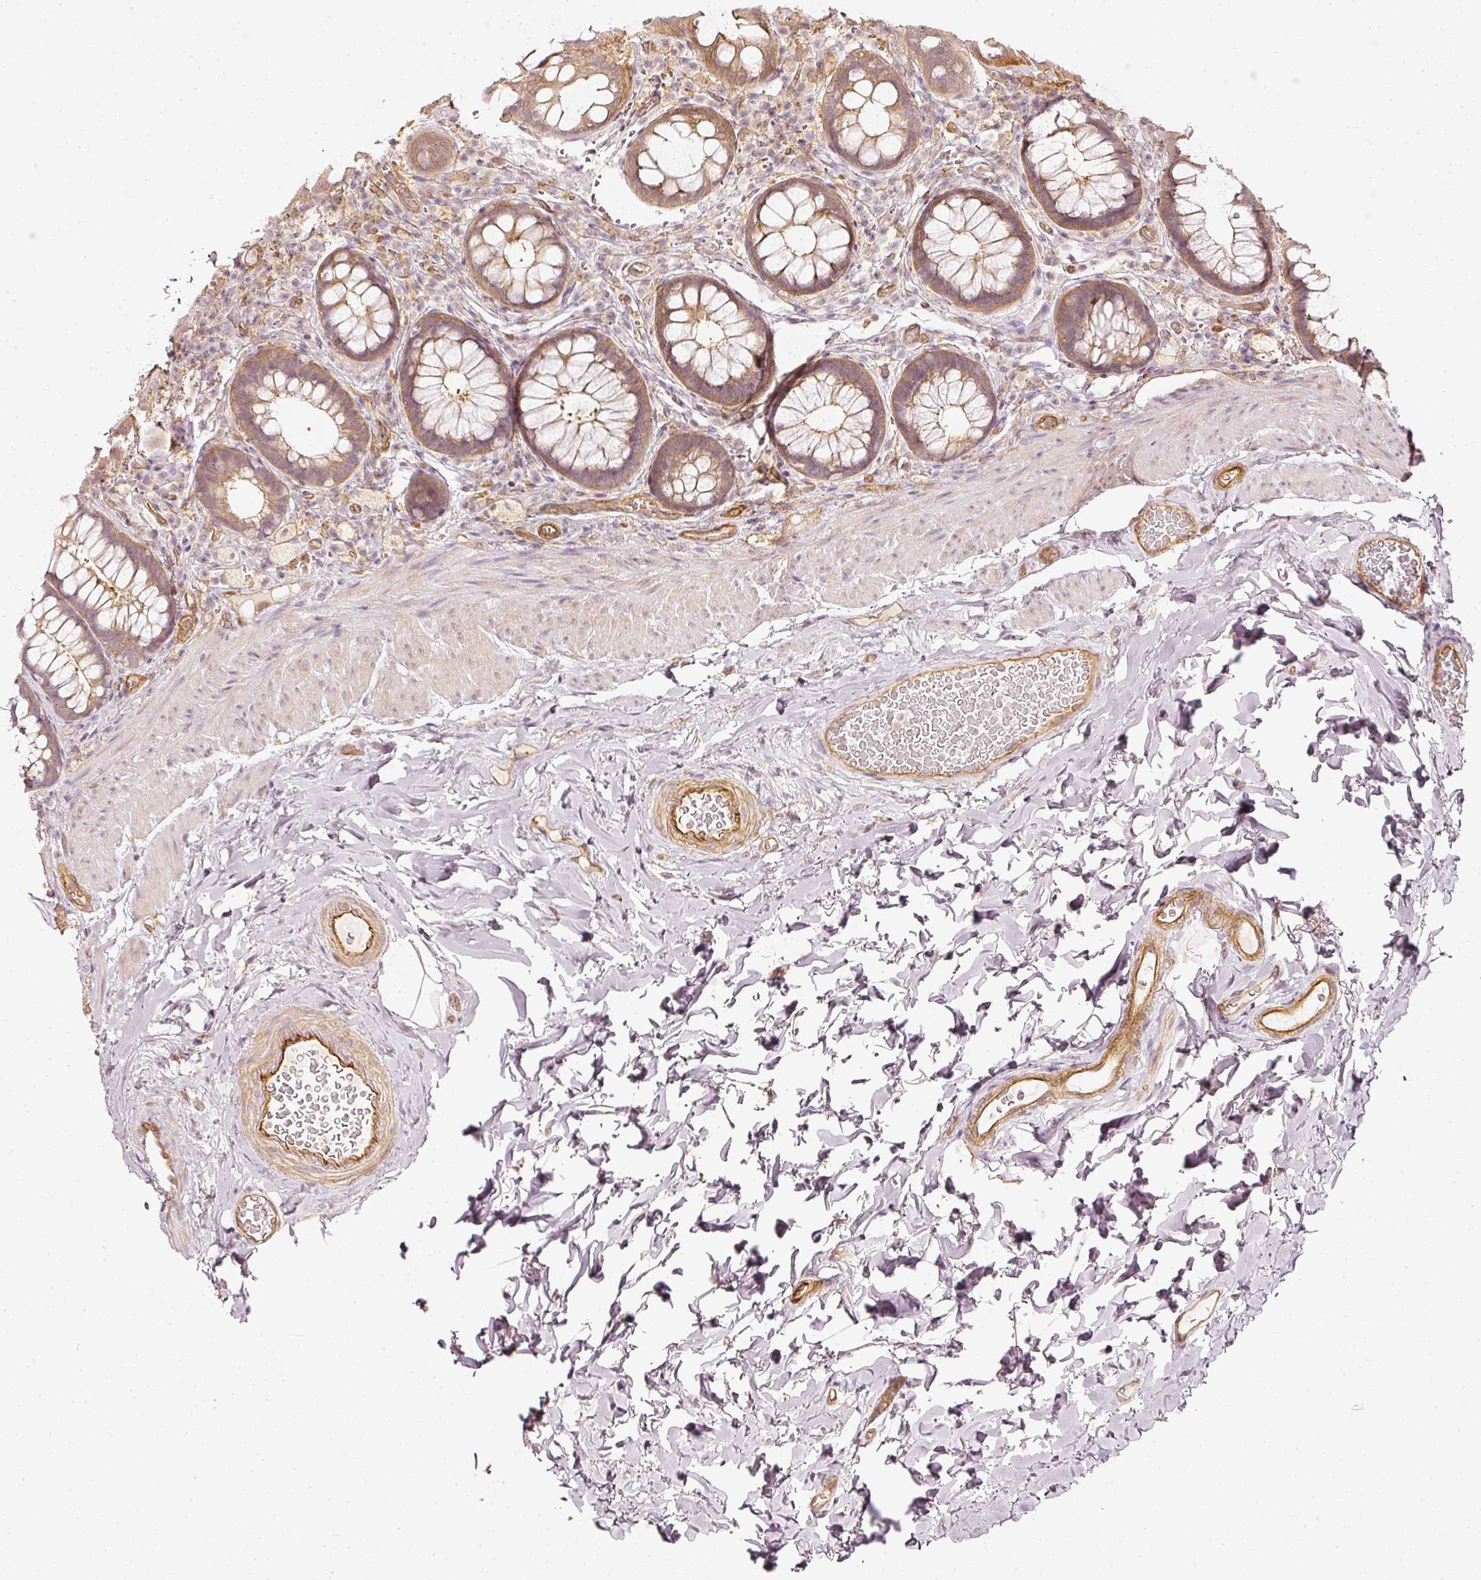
{"staining": {"intensity": "moderate", "quantity": ">75%", "location": "cytoplasmic/membranous"}, "tissue": "rectum", "cell_type": "Glandular cells", "image_type": "normal", "snomed": [{"axis": "morphology", "description": "Normal tissue, NOS"}, {"axis": "topography", "description": "Rectum"}], "caption": "Brown immunohistochemical staining in normal human rectum shows moderate cytoplasmic/membranous expression in approximately >75% of glandular cells.", "gene": "DRD2", "patient": {"sex": "female", "age": 69}}